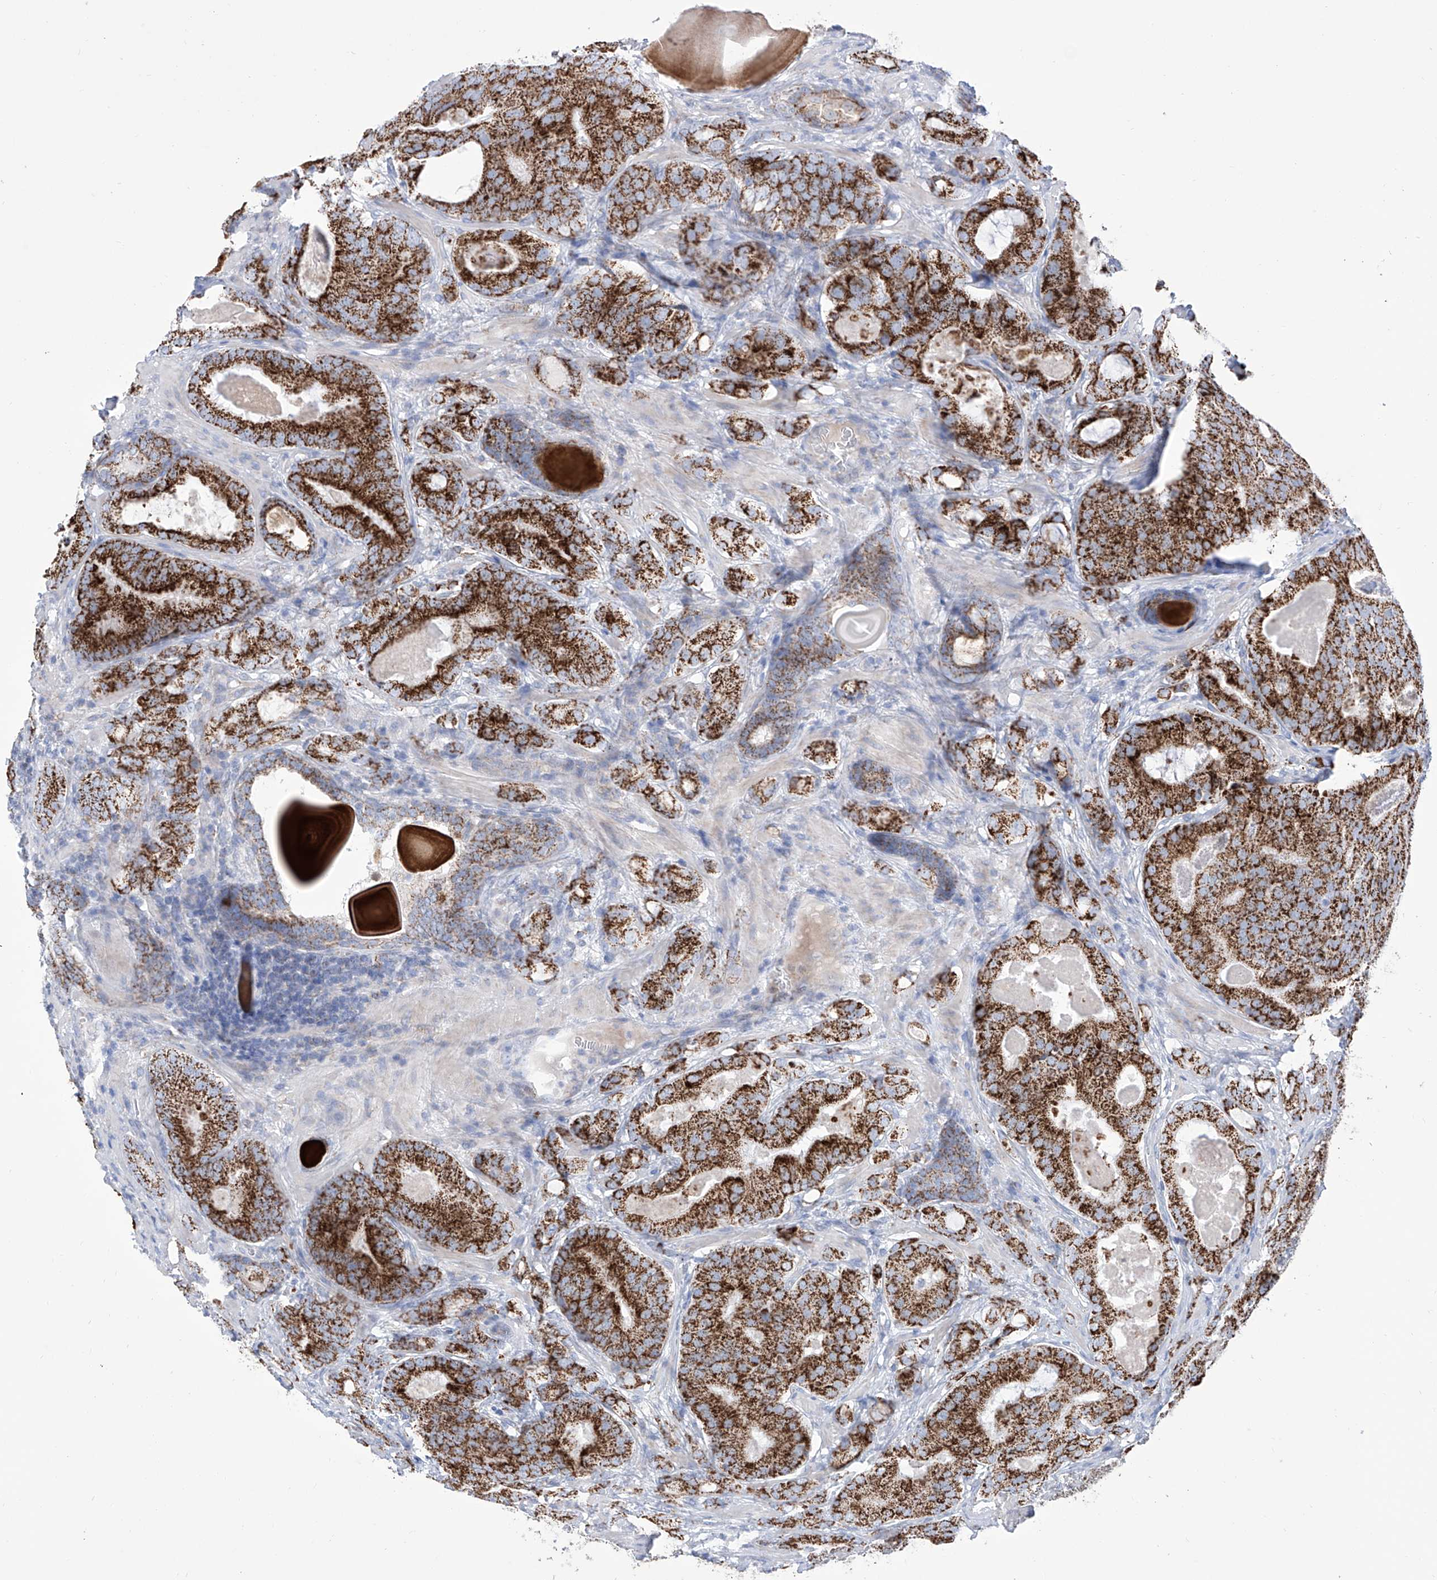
{"staining": {"intensity": "strong", "quantity": ">75%", "location": "cytoplasmic/membranous"}, "tissue": "prostate cancer", "cell_type": "Tumor cells", "image_type": "cancer", "snomed": [{"axis": "morphology", "description": "Adenocarcinoma, High grade"}, {"axis": "topography", "description": "Prostate"}], "caption": "The histopathology image exhibits immunohistochemical staining of prostate high-grade adenocarcinoma. There is strong cytoplasmic/membranous positivity is appreciated in approximately >75% of tumor cells.", "gene": "ALDH6A1", "patient": {"sex": "male", "age": 66}}